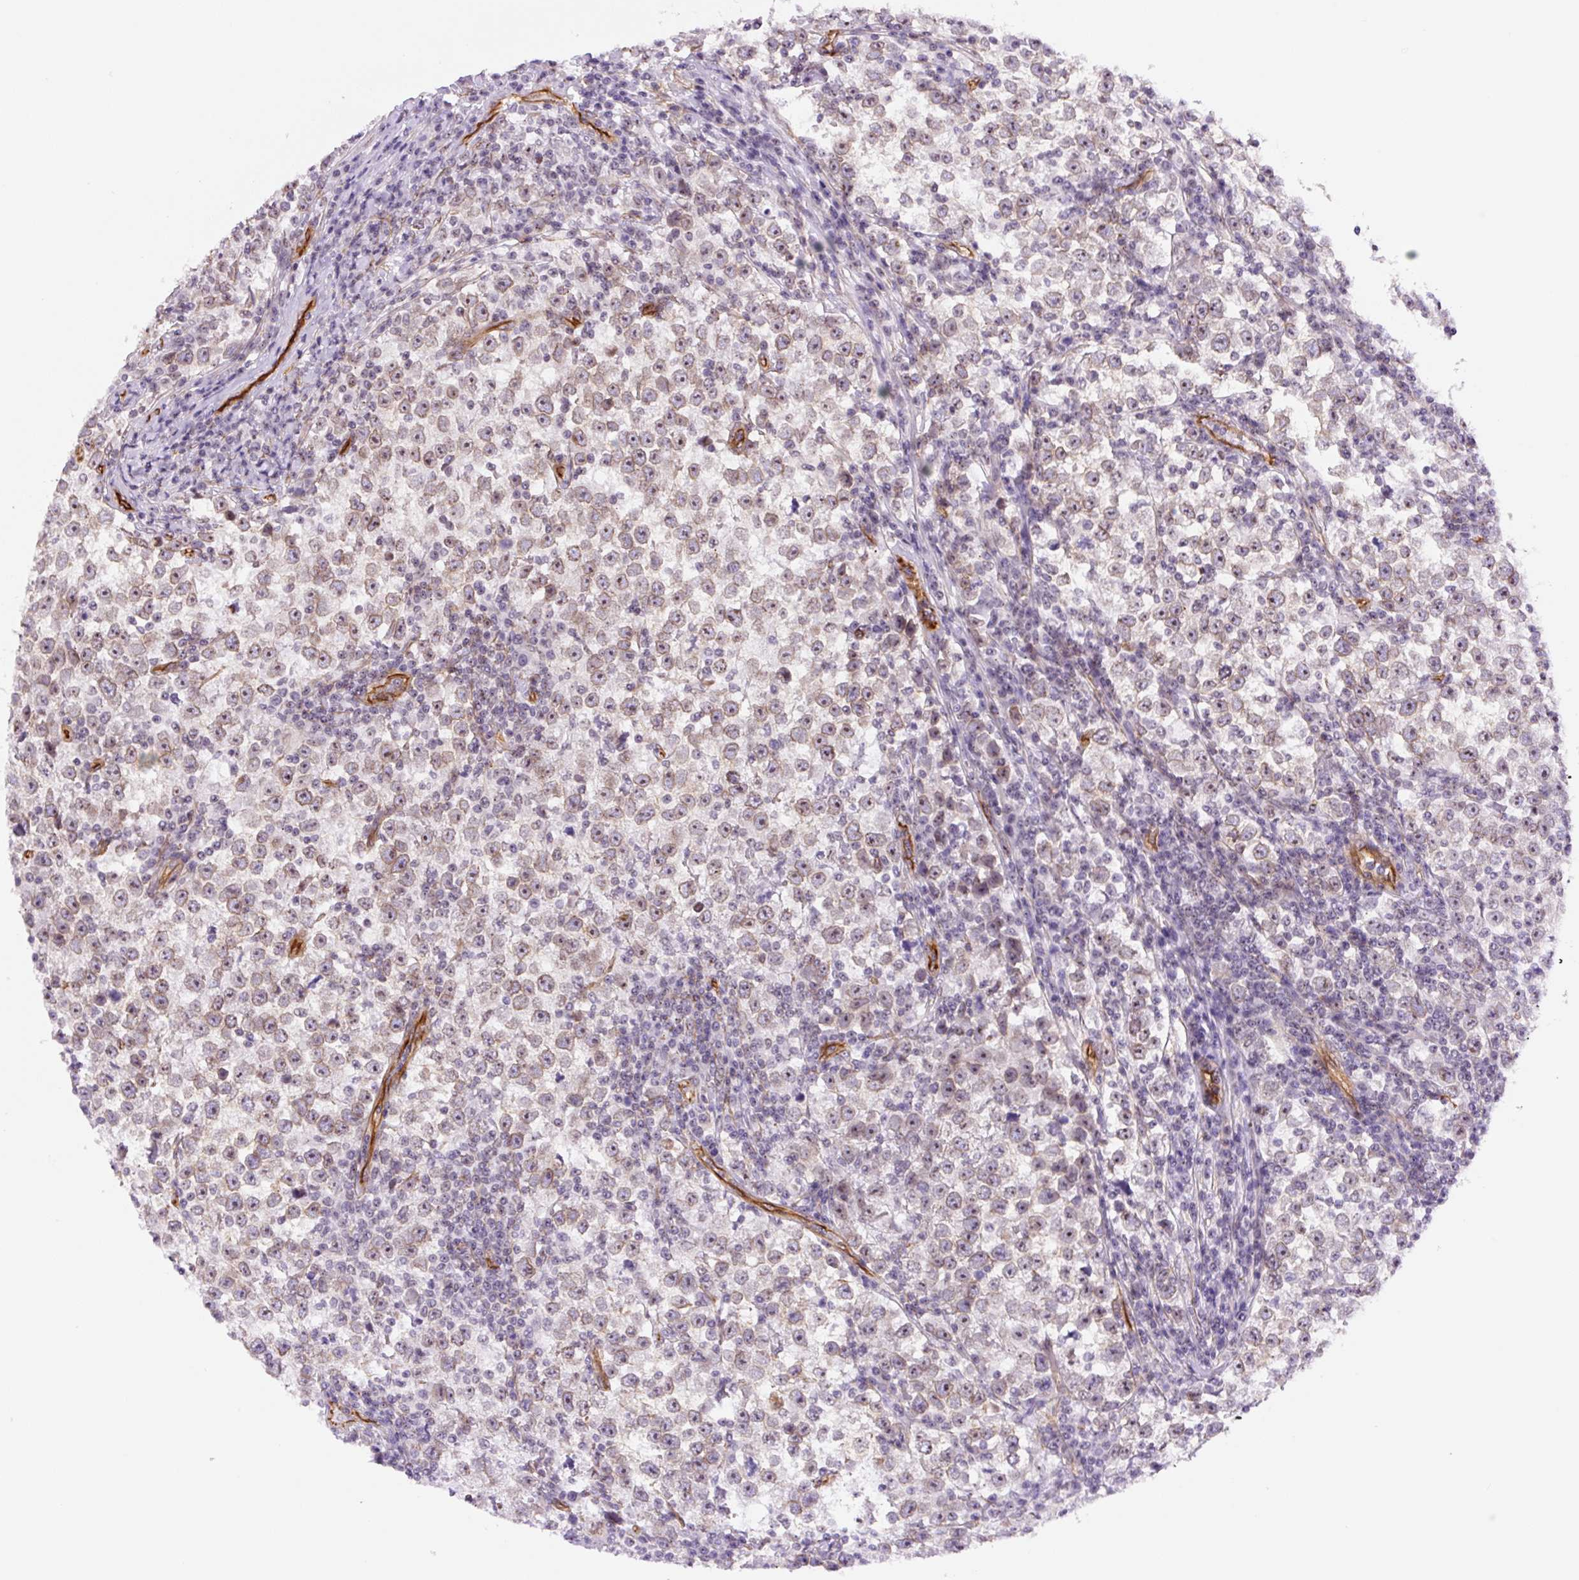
{"staining": {"intensity": "weak", "quantity": "25%-75%", "location": "nuclear"}, "tissue": "testis cancer", "cell_type": "Tumor cells", "image_type": "cancer", "snomed": [{"axis": "morphology", "description": "Normal tissue, NOS"}, {"axis": "morphology", "description": "Seminoma, NOS"}, {"axis": "topography", "description": "Testis"}], "caption": "Testis seminoma stained with a brown dye exhibits weak nuclear positive expression in about 25%-75% of tumor cells.", "gene": "MYO5C", "patient": {"sex": "male", "age": 43}}